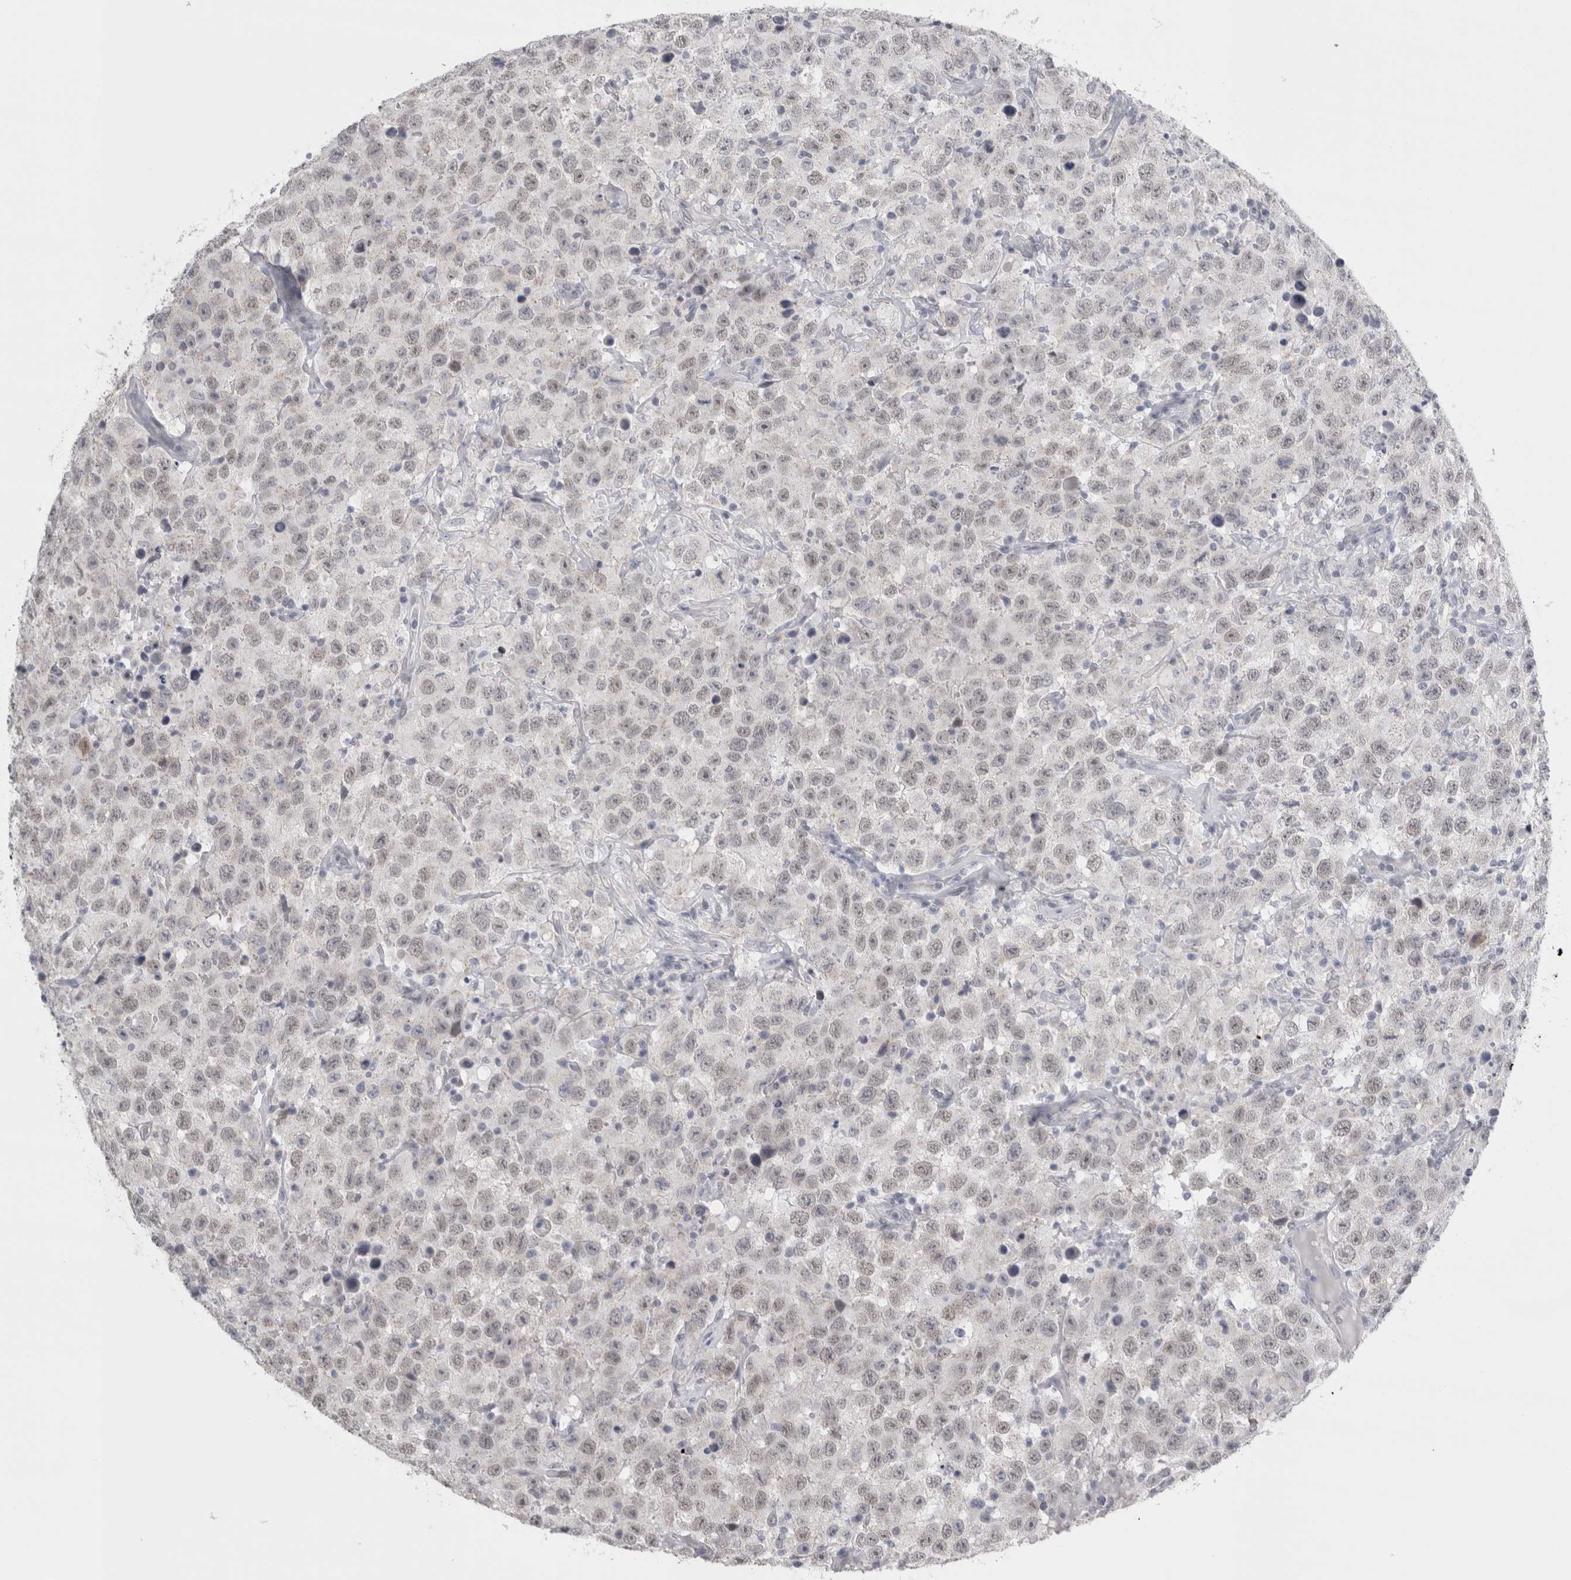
{"staining": {"intensity": "negative", "quantity": "none", "location": "none"}, "tissue": "testis cancer", "cell_type": "Tumor cells", "image_type": "cancer", "snomed": [{"axis": "morphology", "description": "Seminoma, NOS"}, {"axis": "topography", "description": "Testis"}], "caption": "This is an immunohistochemistry photomicrograph of testis cancer (seminoma). There is no expression in tumor cells.", "gene": "PLIN1", "patient": {"sex": "male", "age": 41}}